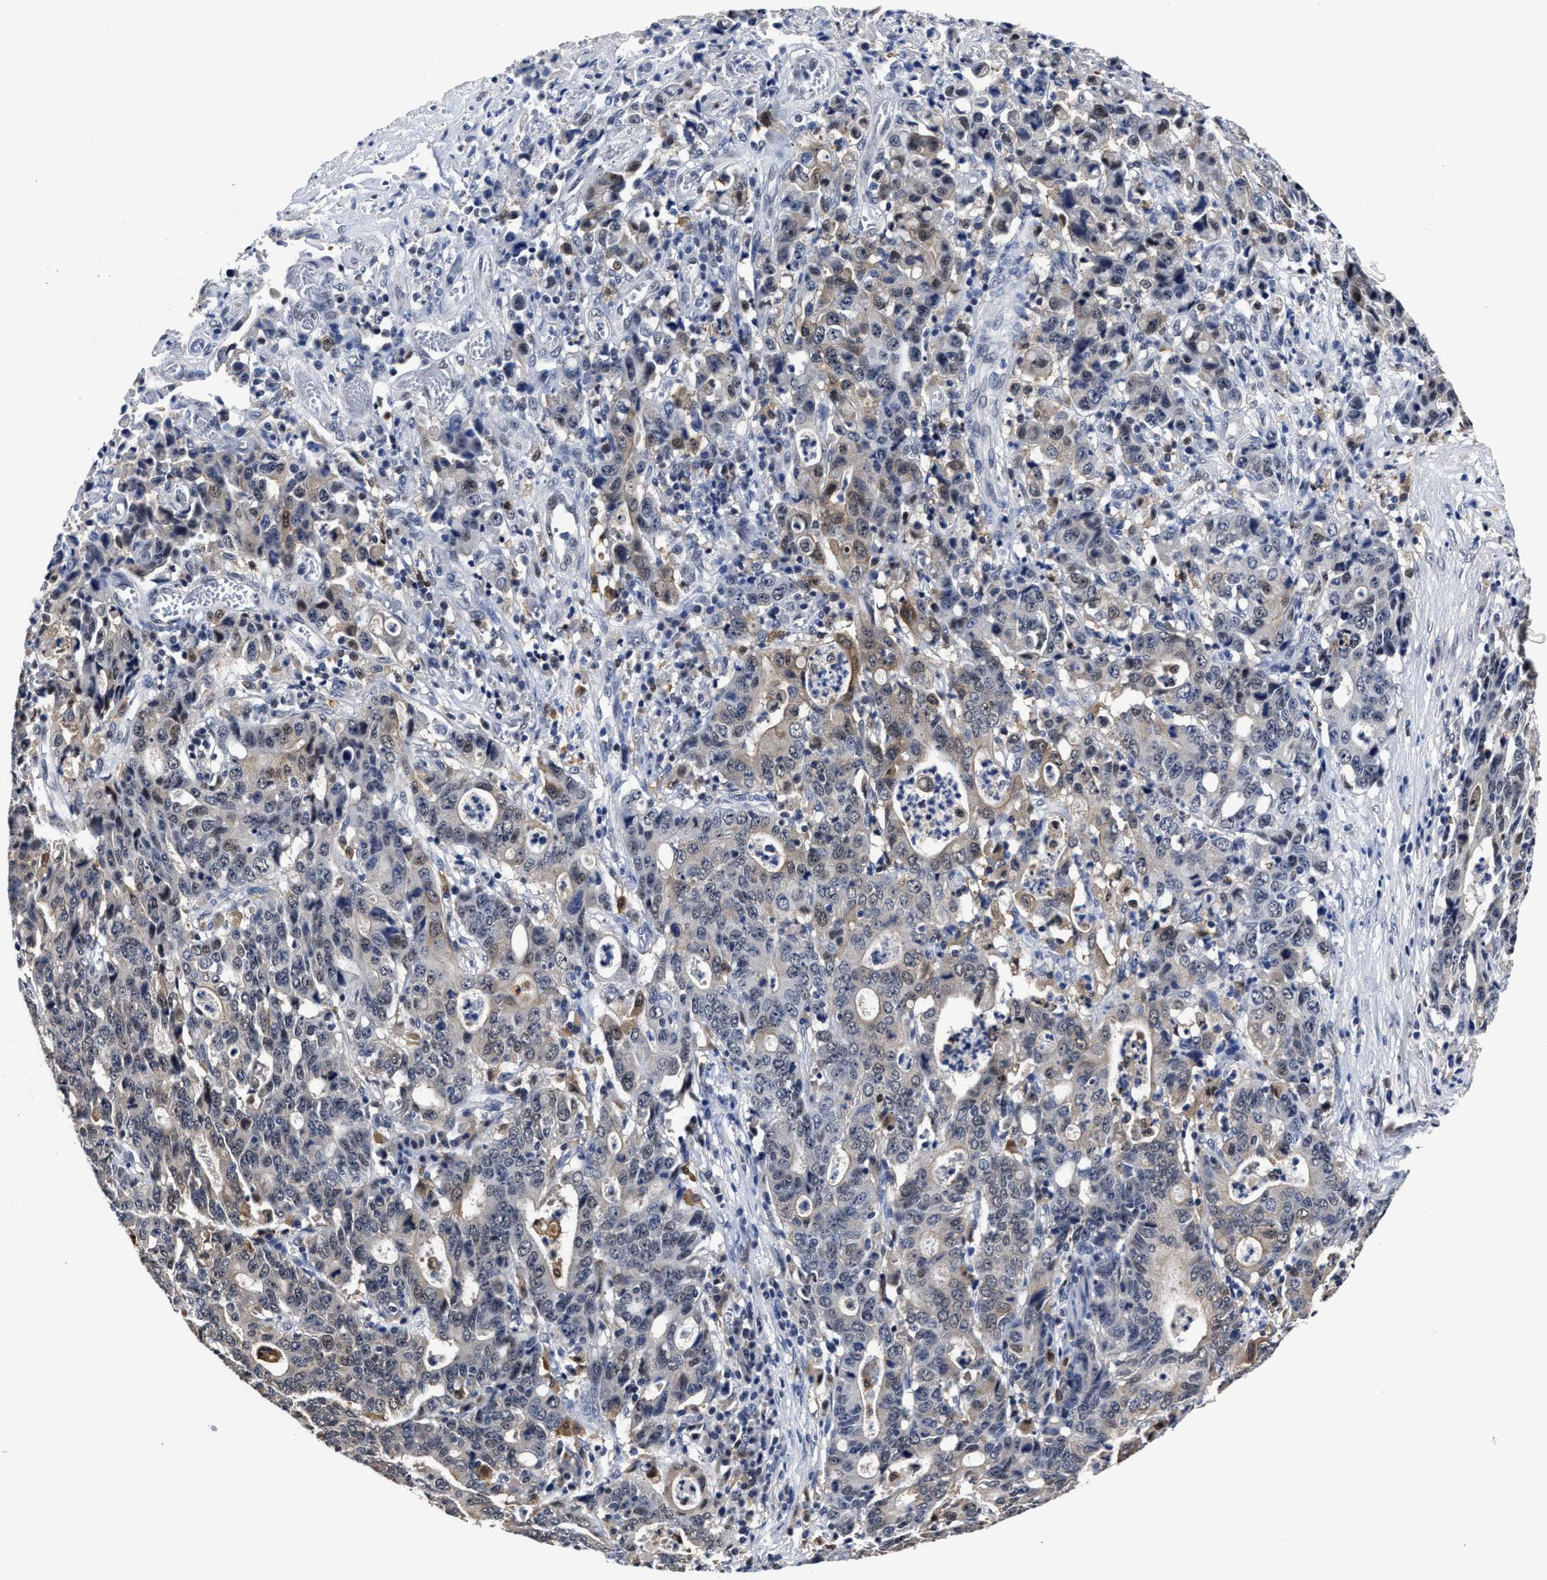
{"staining": {"intensity": "weak", "quantity": "25%-75%", "location": "cytoplasmic/membranous"}, "tissue": "stomach cancer", "cell_type": "Tumor cells", "image_type": "cancer", "snomed": [{"axis": "morphology", "description": "Adenocarcinoma, NOS"}, {"axis": "topography", "description": "Stomach, upper"}], "caption": "Human stomach adenocarcinoma stained for a protein (brown) shows weak cytoplasmic/membranous positive expression in approximately 25%-75% of tumor cells.", "gene": "PRPF4B", "patient": {"sex": "male", "age": 69}}